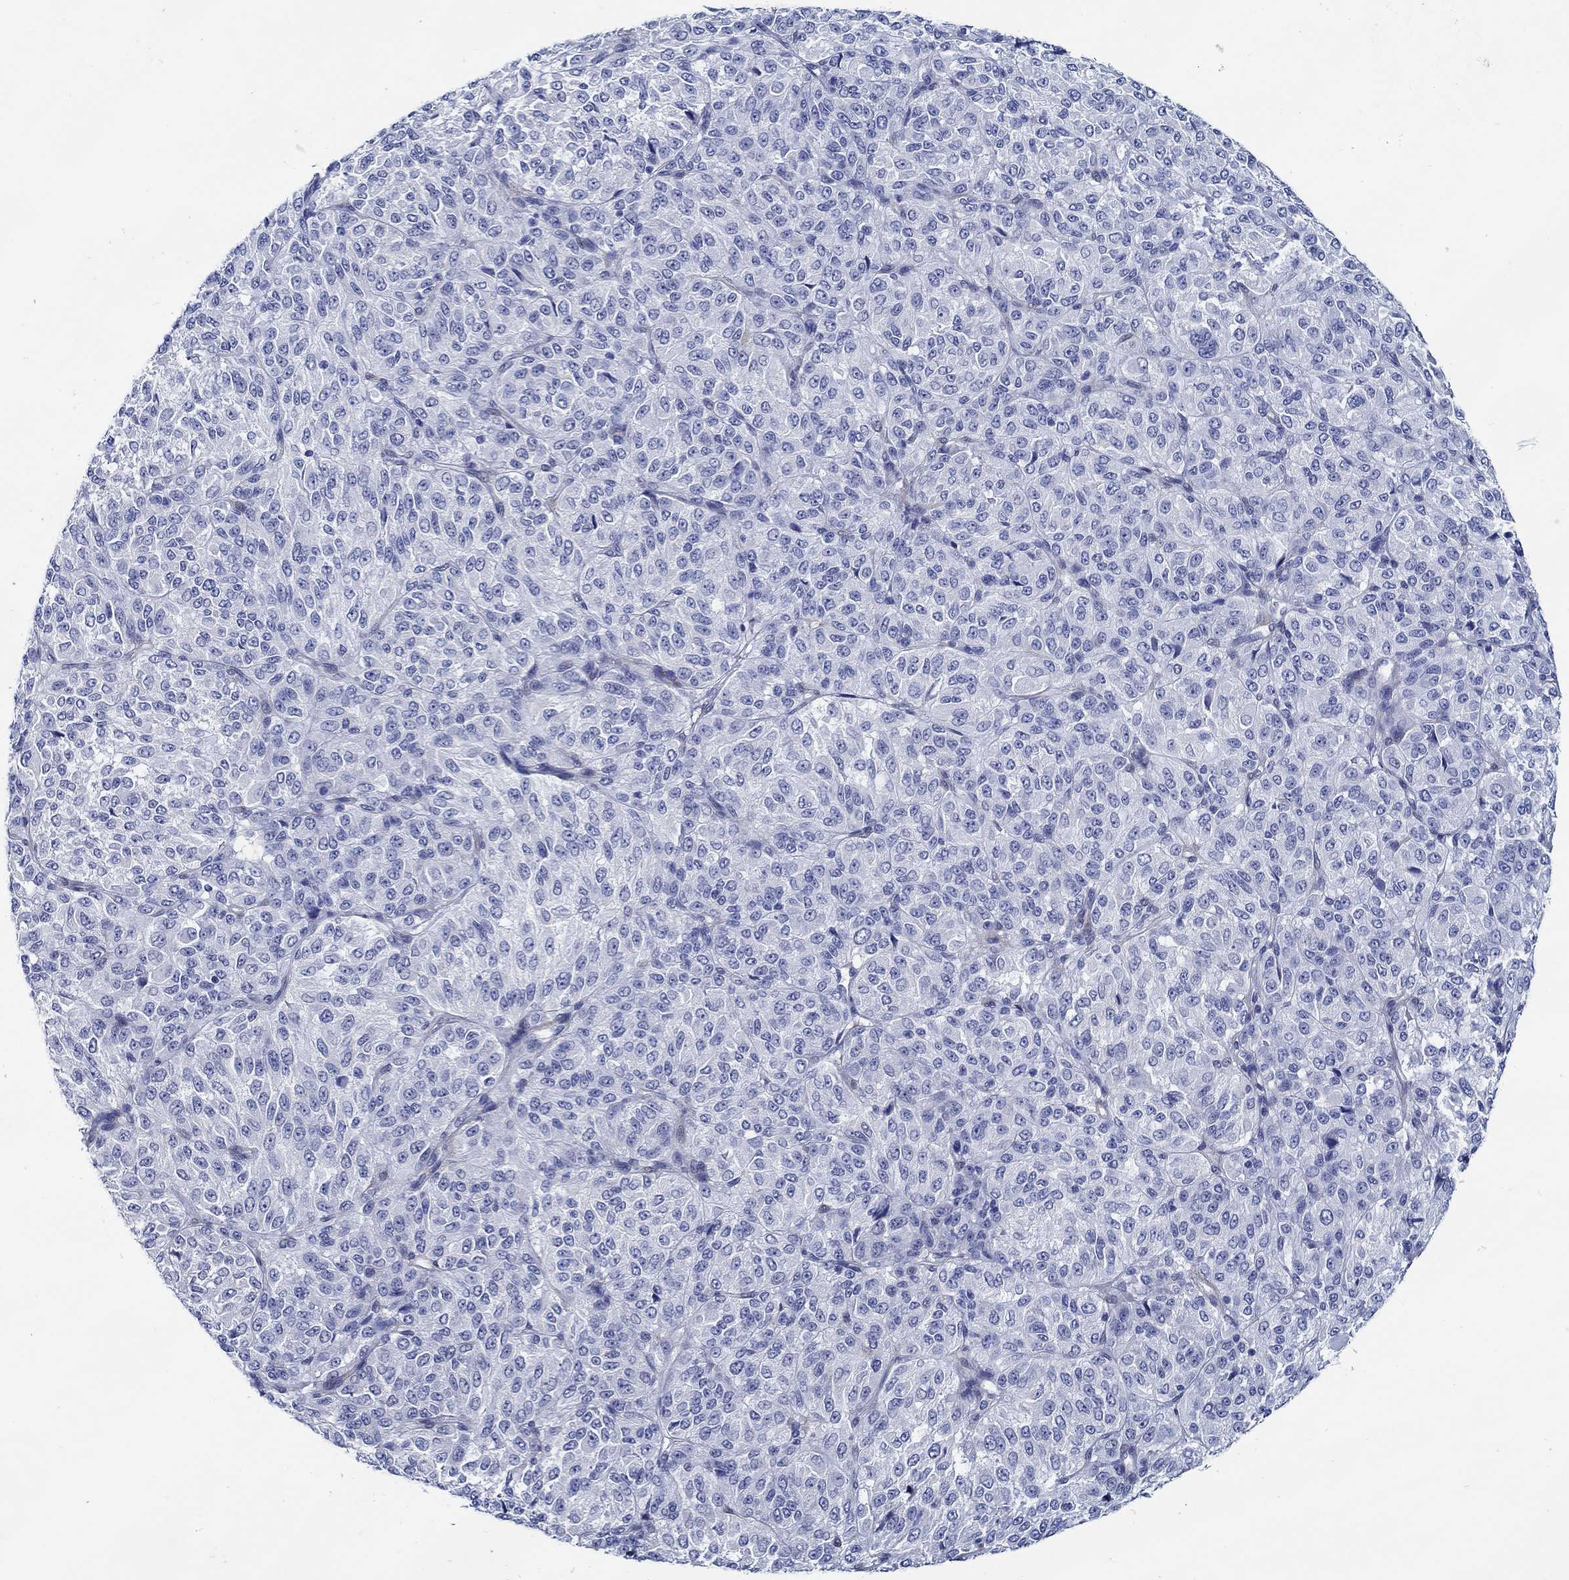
{"staining": {"intensity": "negative", "quantity": "none", "location": "none"}, "tissue": "melanoma", "cell_type": "Tumor cells", "image_type": "cancer", "snomed": [{"axis": "morphology", "description": "Malignant melanoma, Metastatic site"}, {"axis": "topography", "description": "Brain"}], "caption": "This is a histopathology image of immunohistochemistry staining of melanoma, which shows no staining in tumor cells. (Stains: DAB IHC with hematoxylin counter stain, Microscopy: brightfield microscopy at high magnification).", "gene": "MC2R", "patient": {"sex": "female", "age": 56}}